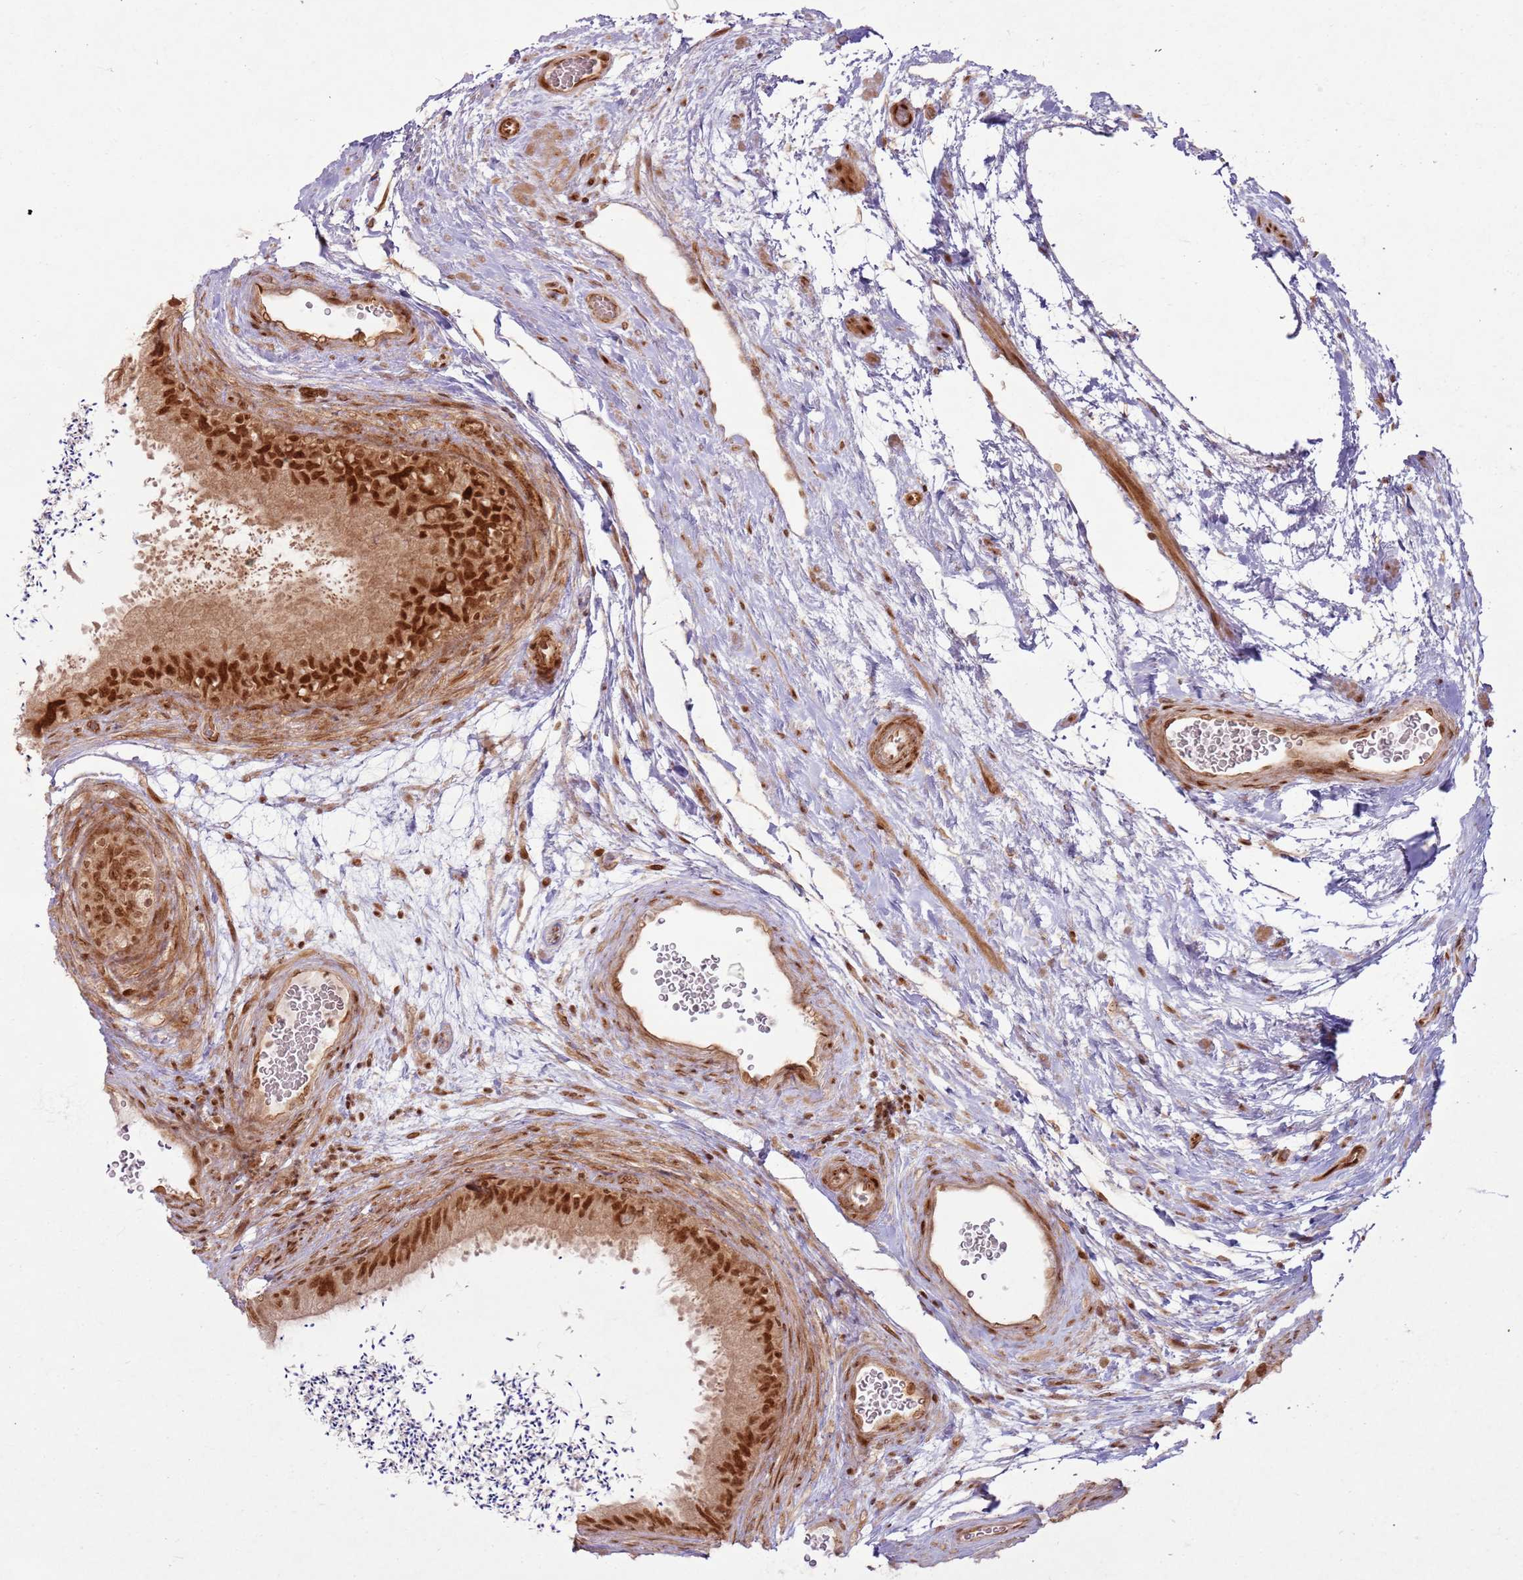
{"staining": {"intensity": "moderate", "quantity": ">75%", "location": "nuclear"}, "tissue": "epididymis", "cell_type": "Glandular cells", "image_type": "normal", "snomed": [{"axis": "morphology", "description": "Normal tissue, NOS"}, {"axis": "topography", "description": "Epididymis, spermatic cord, NOS"}], "caption": "Normal epididymis reveals moderate nuclear positivity in approximately >75% of glandular cells The staining is performed using DAB brown chromogen to label protein expression. The nuclei are counter-stained blue using hematoxylin..", "gene": "KLHL36", "patient": {"sex": "male", "age": 50}}